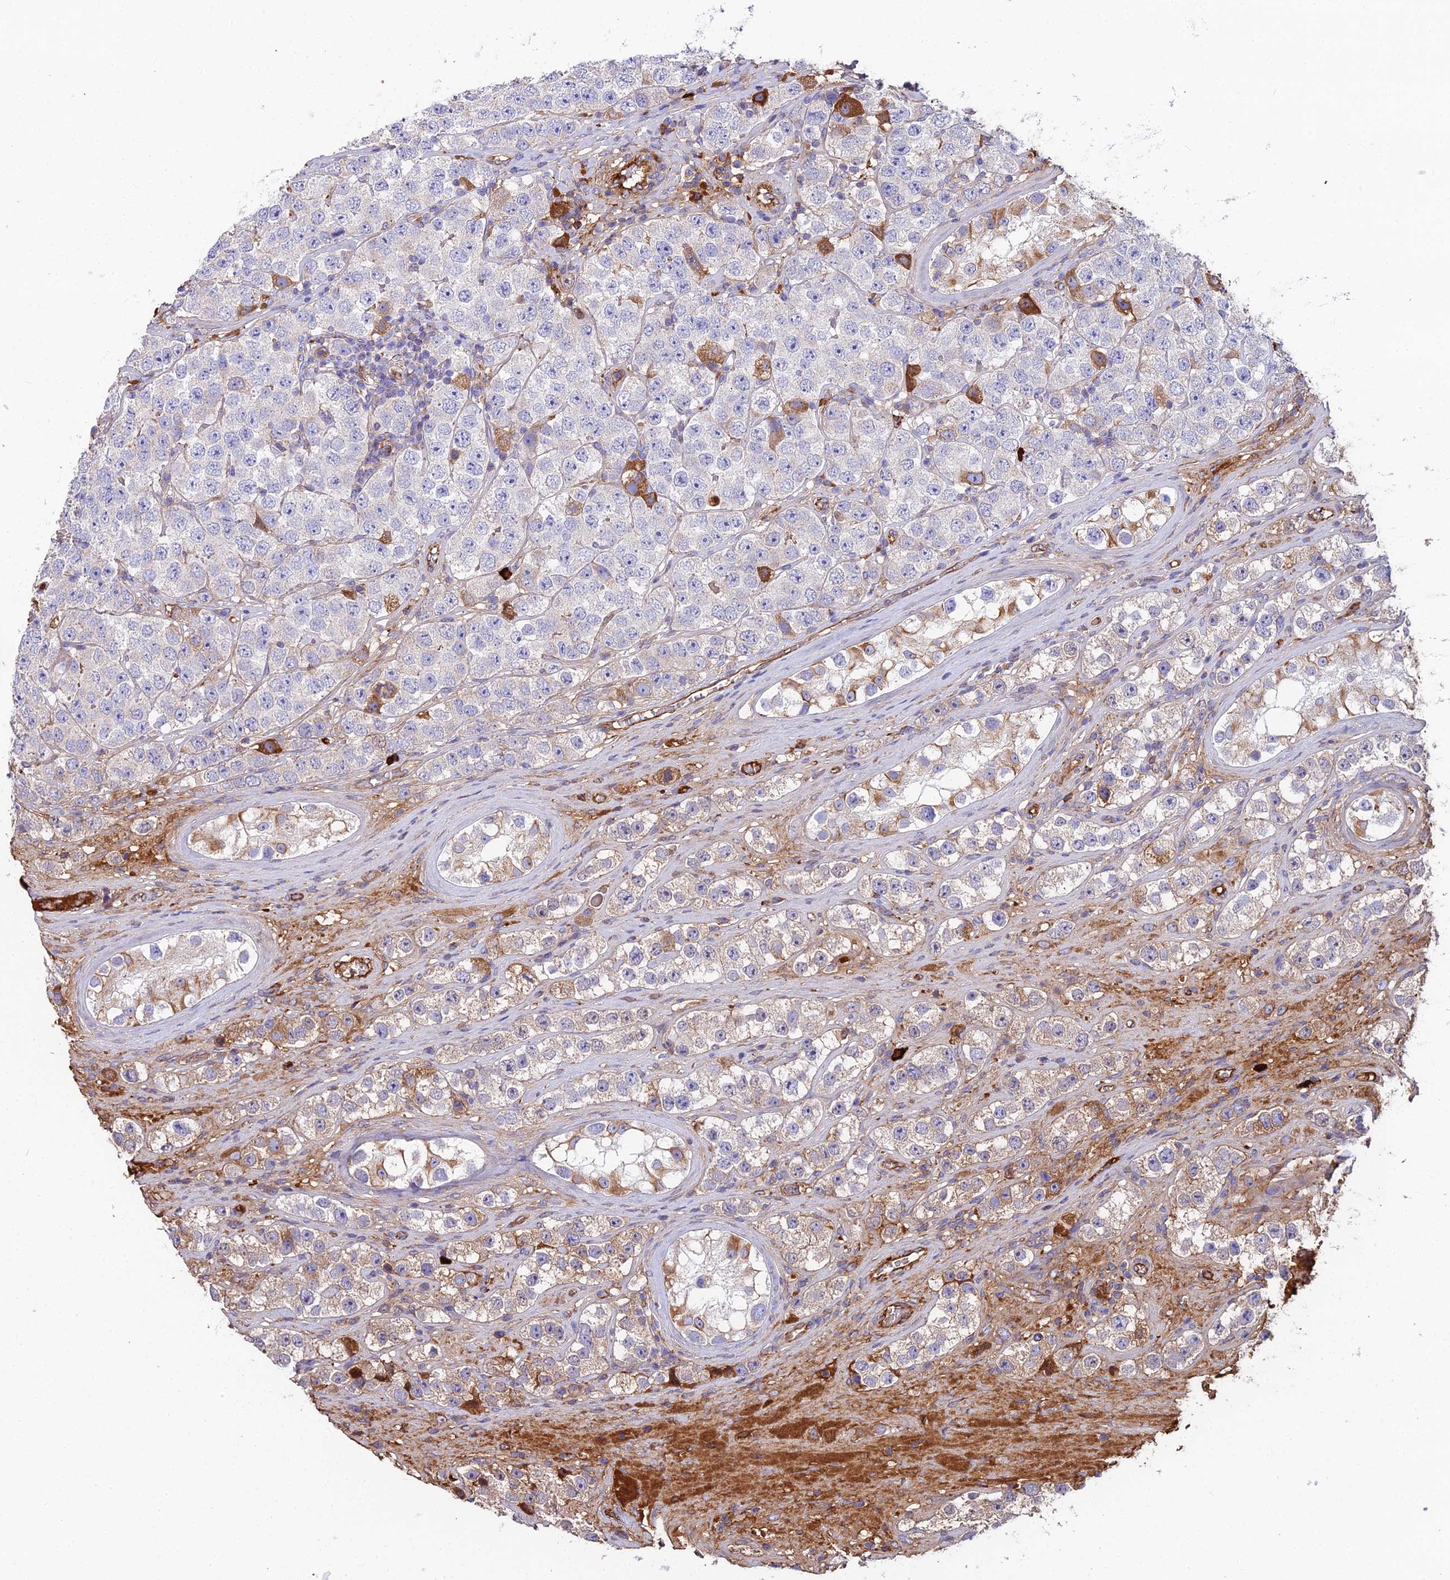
{"staining": {"intensity": "negative", "quantity": "none", "location": "none"}, "tissue": "testis cancer", "cell_type": "Tumor cells", "image_type": "cancer", "snomed": [{"axis": "morphology", "description": "Seminoma, NOS"}, {"axis": "topography", "description": "Testis"}], "caption": "Immunohistochemistry histopathology image of human testis cancer (seminoma) stained for a protein (brown), which reveals no staining in tumor cells.", "gene": "BEX4", "patient": {"sex": "male", "age": 28}}